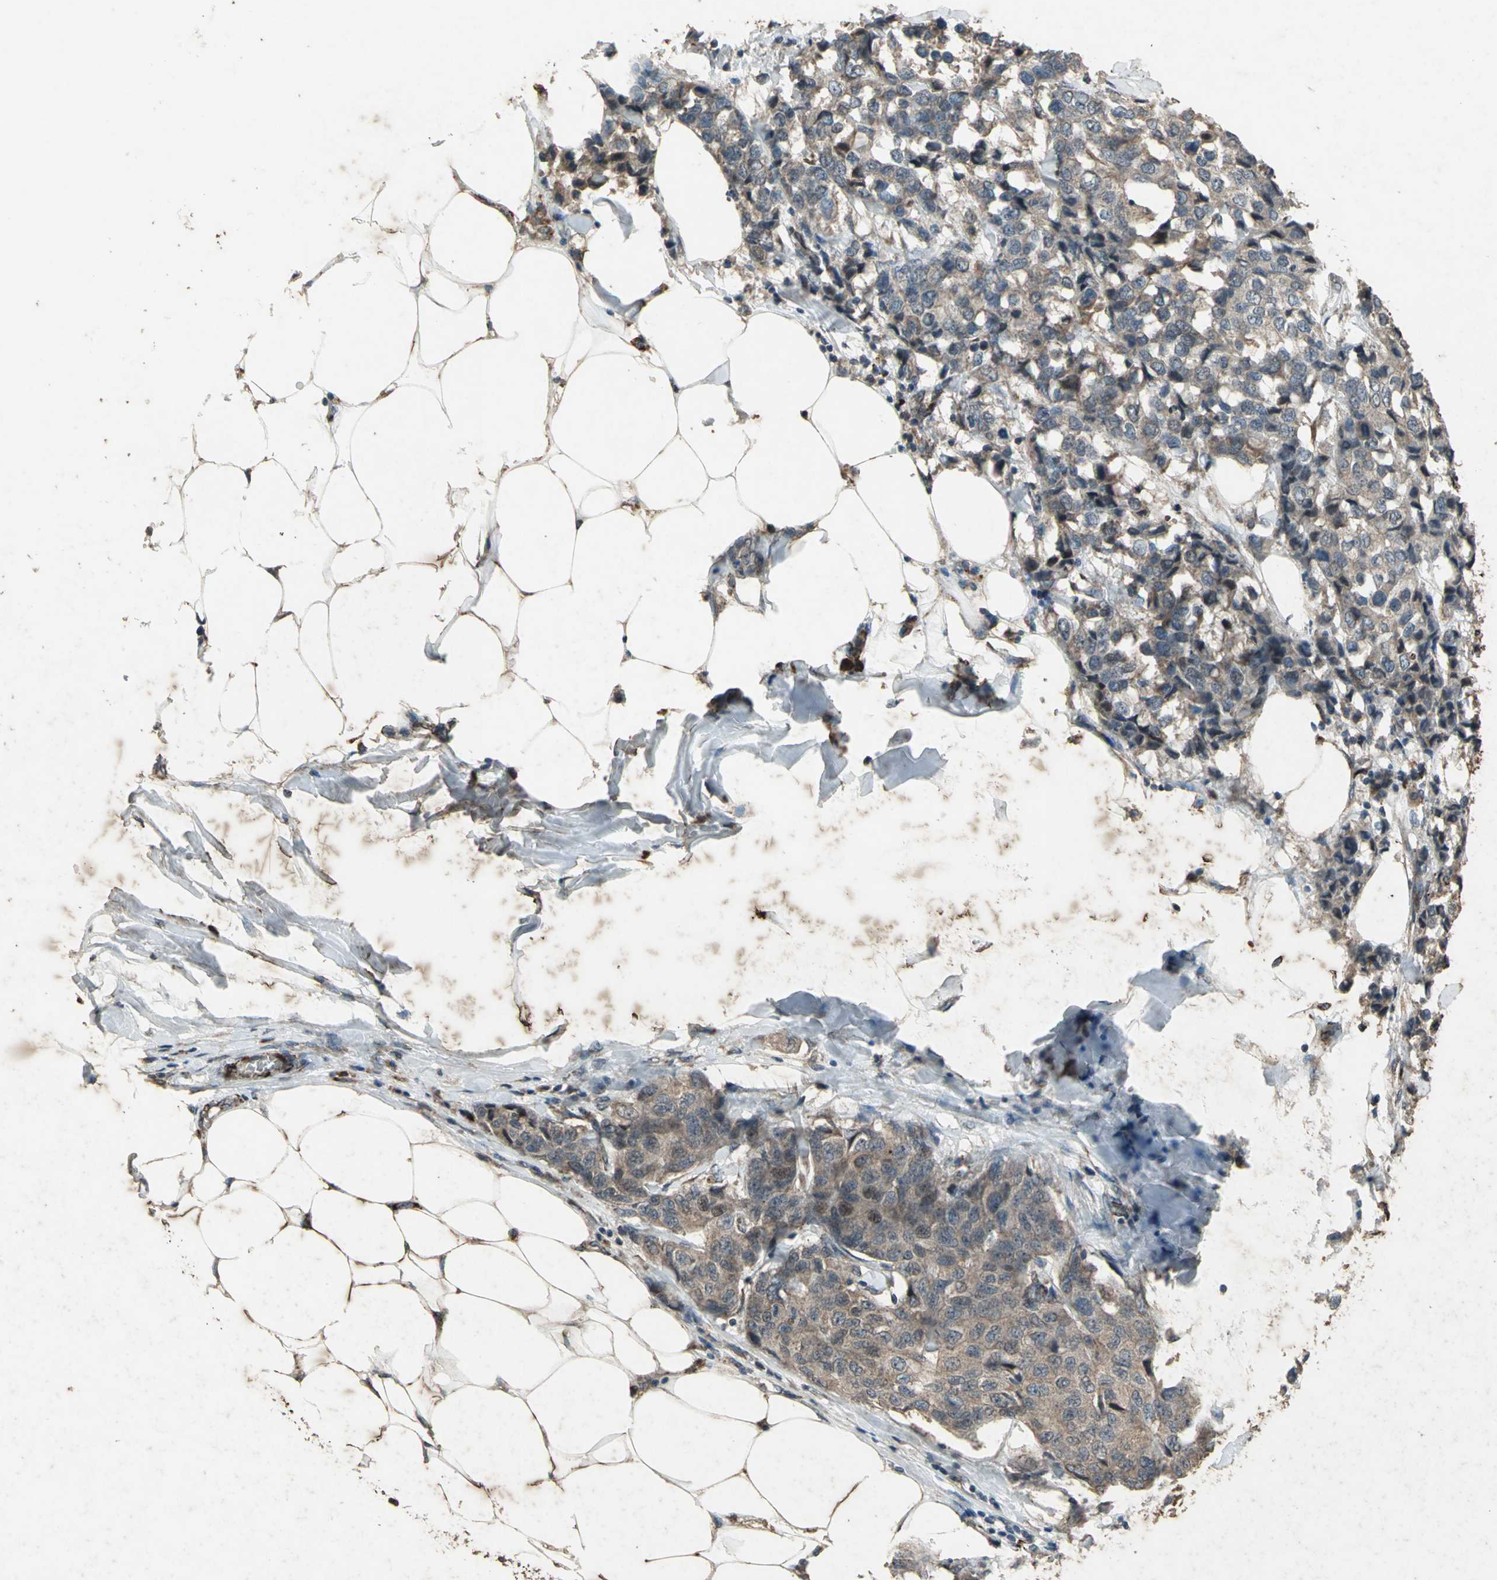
{"staining": {"intensity": "weak", "quantity": ">75%", "location": "cytoplasmic/membranous,nuclear"}, "tissue": "breast cancer", "cell_type": "Tumor cells", "image_type": "cancer", "snomed": [{"axis": "morphology", "description": "Duct carcinoma"}, {"axis": "topography", "description": "Breast"}], "caption": "Breast cancer (intraductal carcinoma) stained with immunohistochemistry shows weak cytoplasmic/membranous and nuclear positivity in approximately >75% of tumor cells.", "gene": "SEPTIN4", "patient": {"sex": "female", "age": 80}}